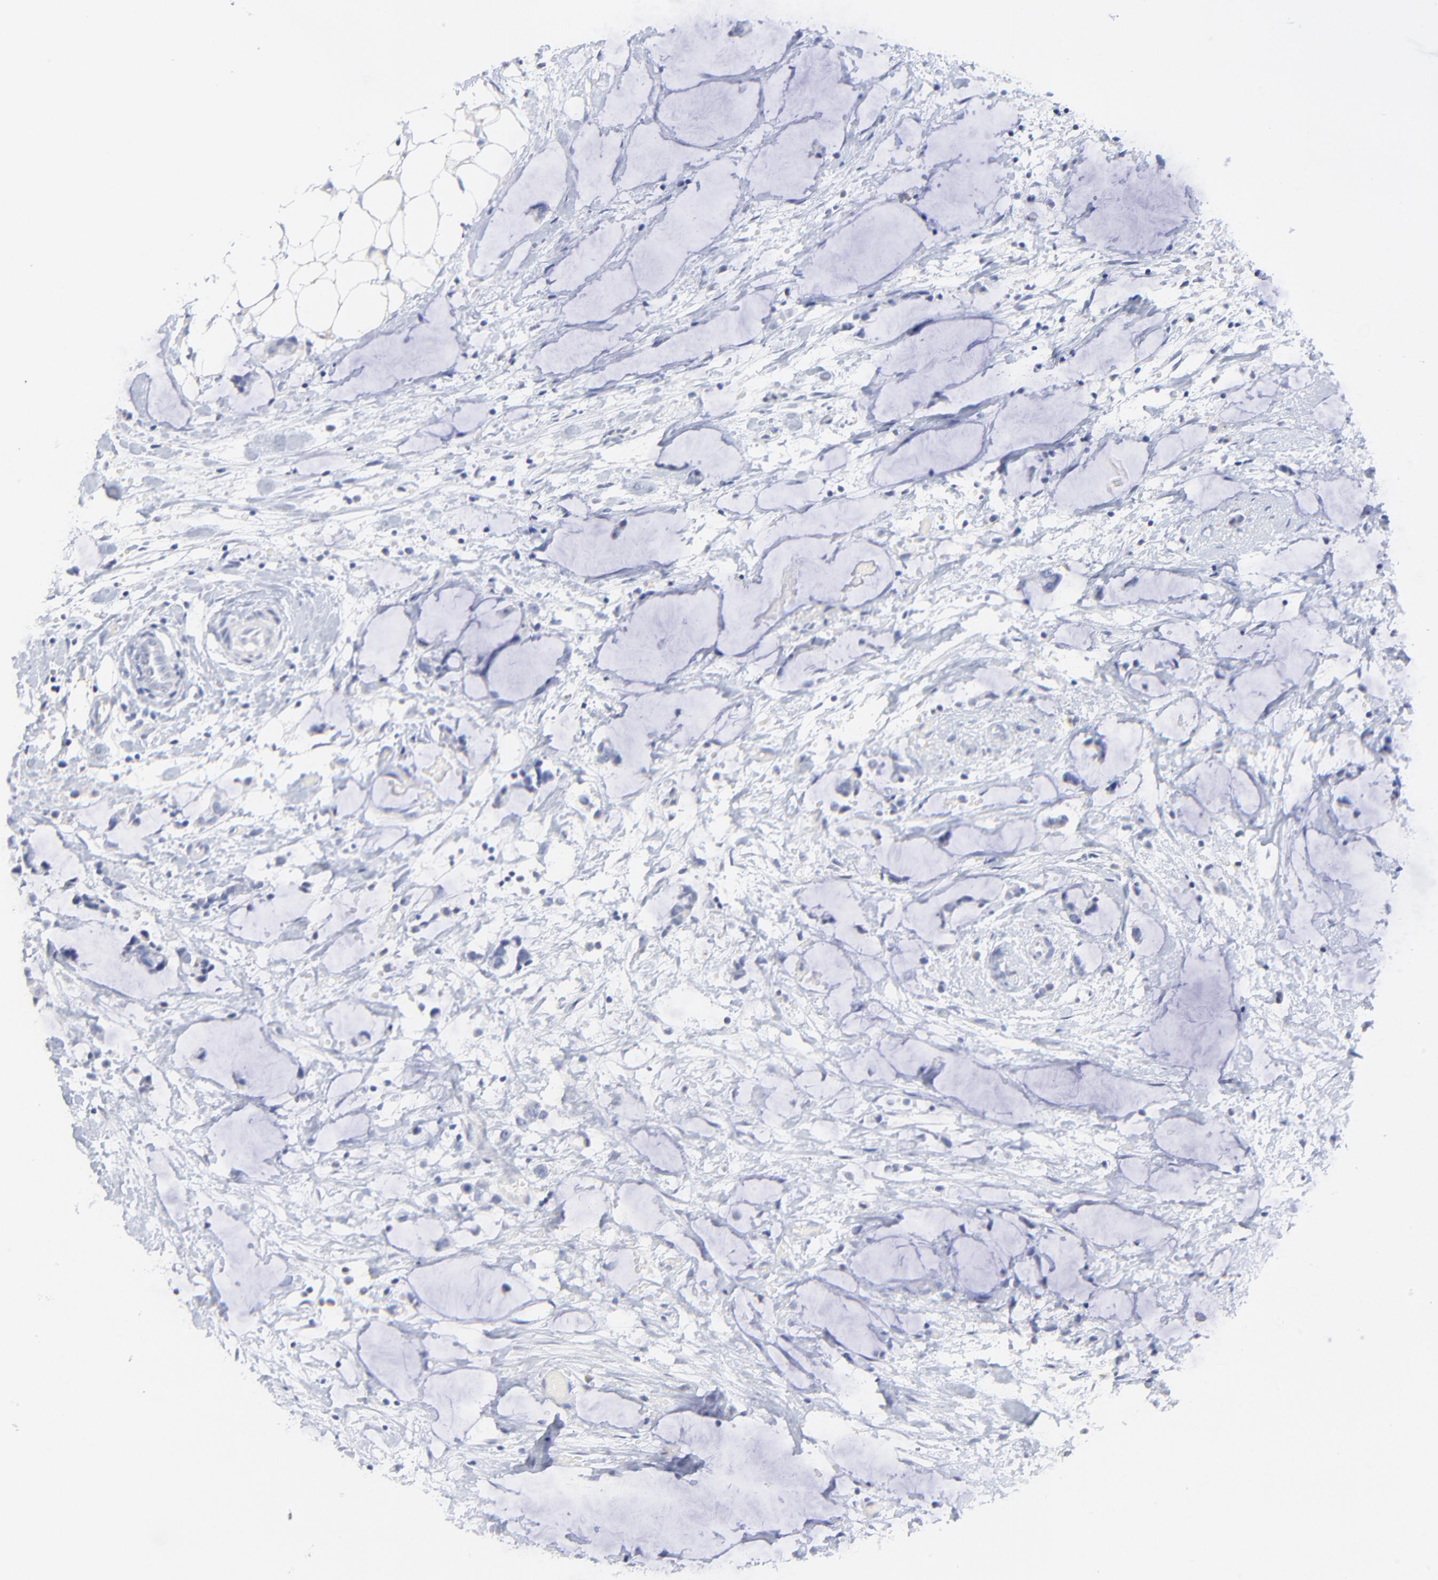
{"staining": {"intensity": "negative", "quantity": "none", "location": "none"}, "tissue": "colorectal cancer", "cell_type": "Tumor cells", "image_type": "cancer", "snomed": [{"axis": "morphology", "description": "Adenocarcinoma, NOS"}, {"axis": "topography", "description": "Colon"}], "caption": "Immunohistochemical staining of human colorectal adenocarcinoma demonstrates no significant positivity in tumor cells.", "gene": "SULT4A1", "patient": {"sex": "male", "age": 14}}